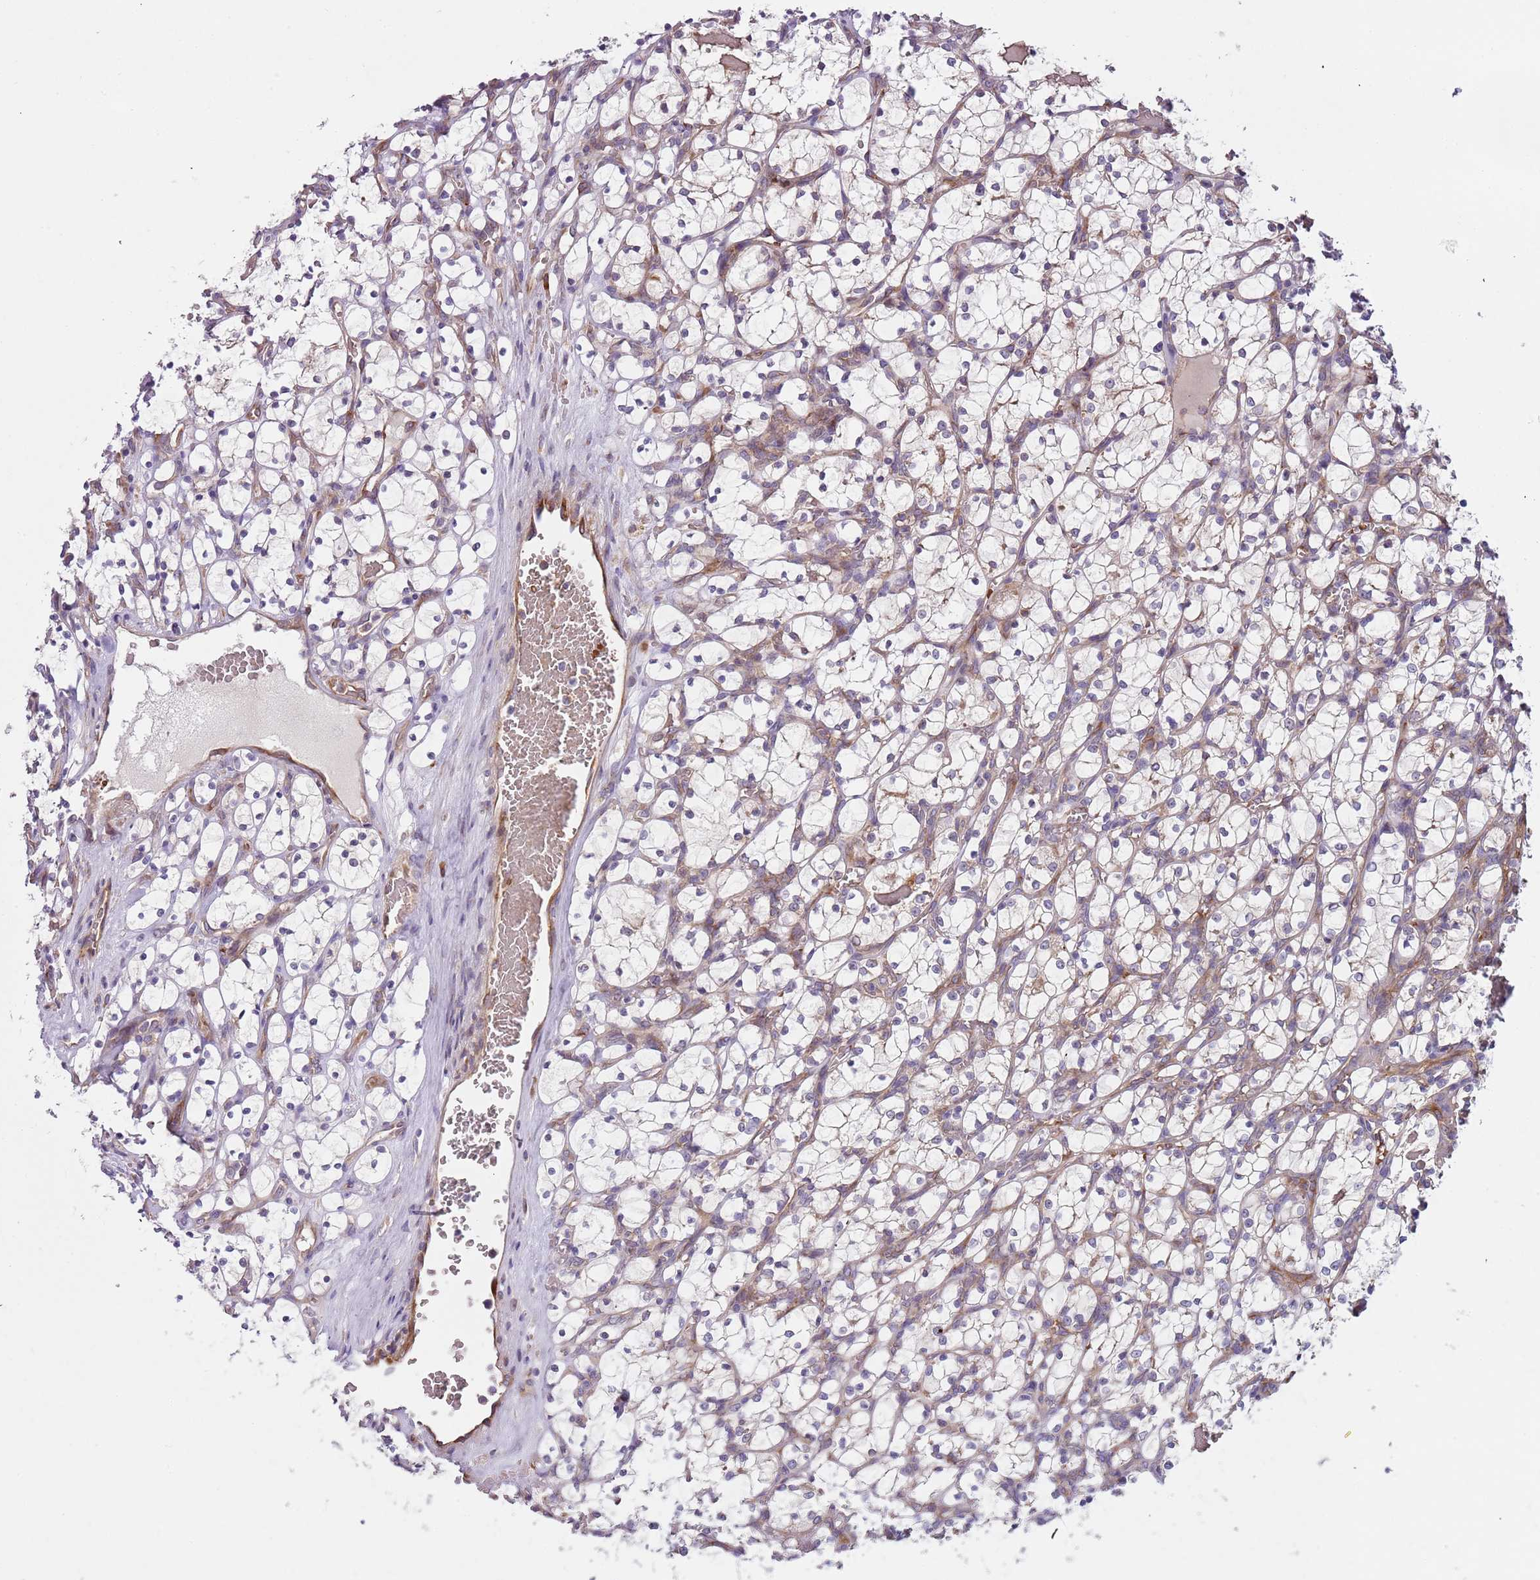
{"staining": {"intensity": "weak", "quantity": "25%-75%", "location": "cytoplasmic/membranous"}, "tissue": "renal cancer", "cell_type": "Tumor cells", "image_type": "cancer", "snomed": [{"axis": "morphology", "description": "Adenocarcinoma, NOS"}, {"axis": "topography", "description": "Kidney"}], "caption": "Protein staining by immunohistochemistry demonstrates weak cytoplasmic/membranous staining in about 25%-75% of tumor cells in renal cancer (adenocarcinoma).", "gene": "VWCE", "patient": {"sex": "female", "age": 69}}